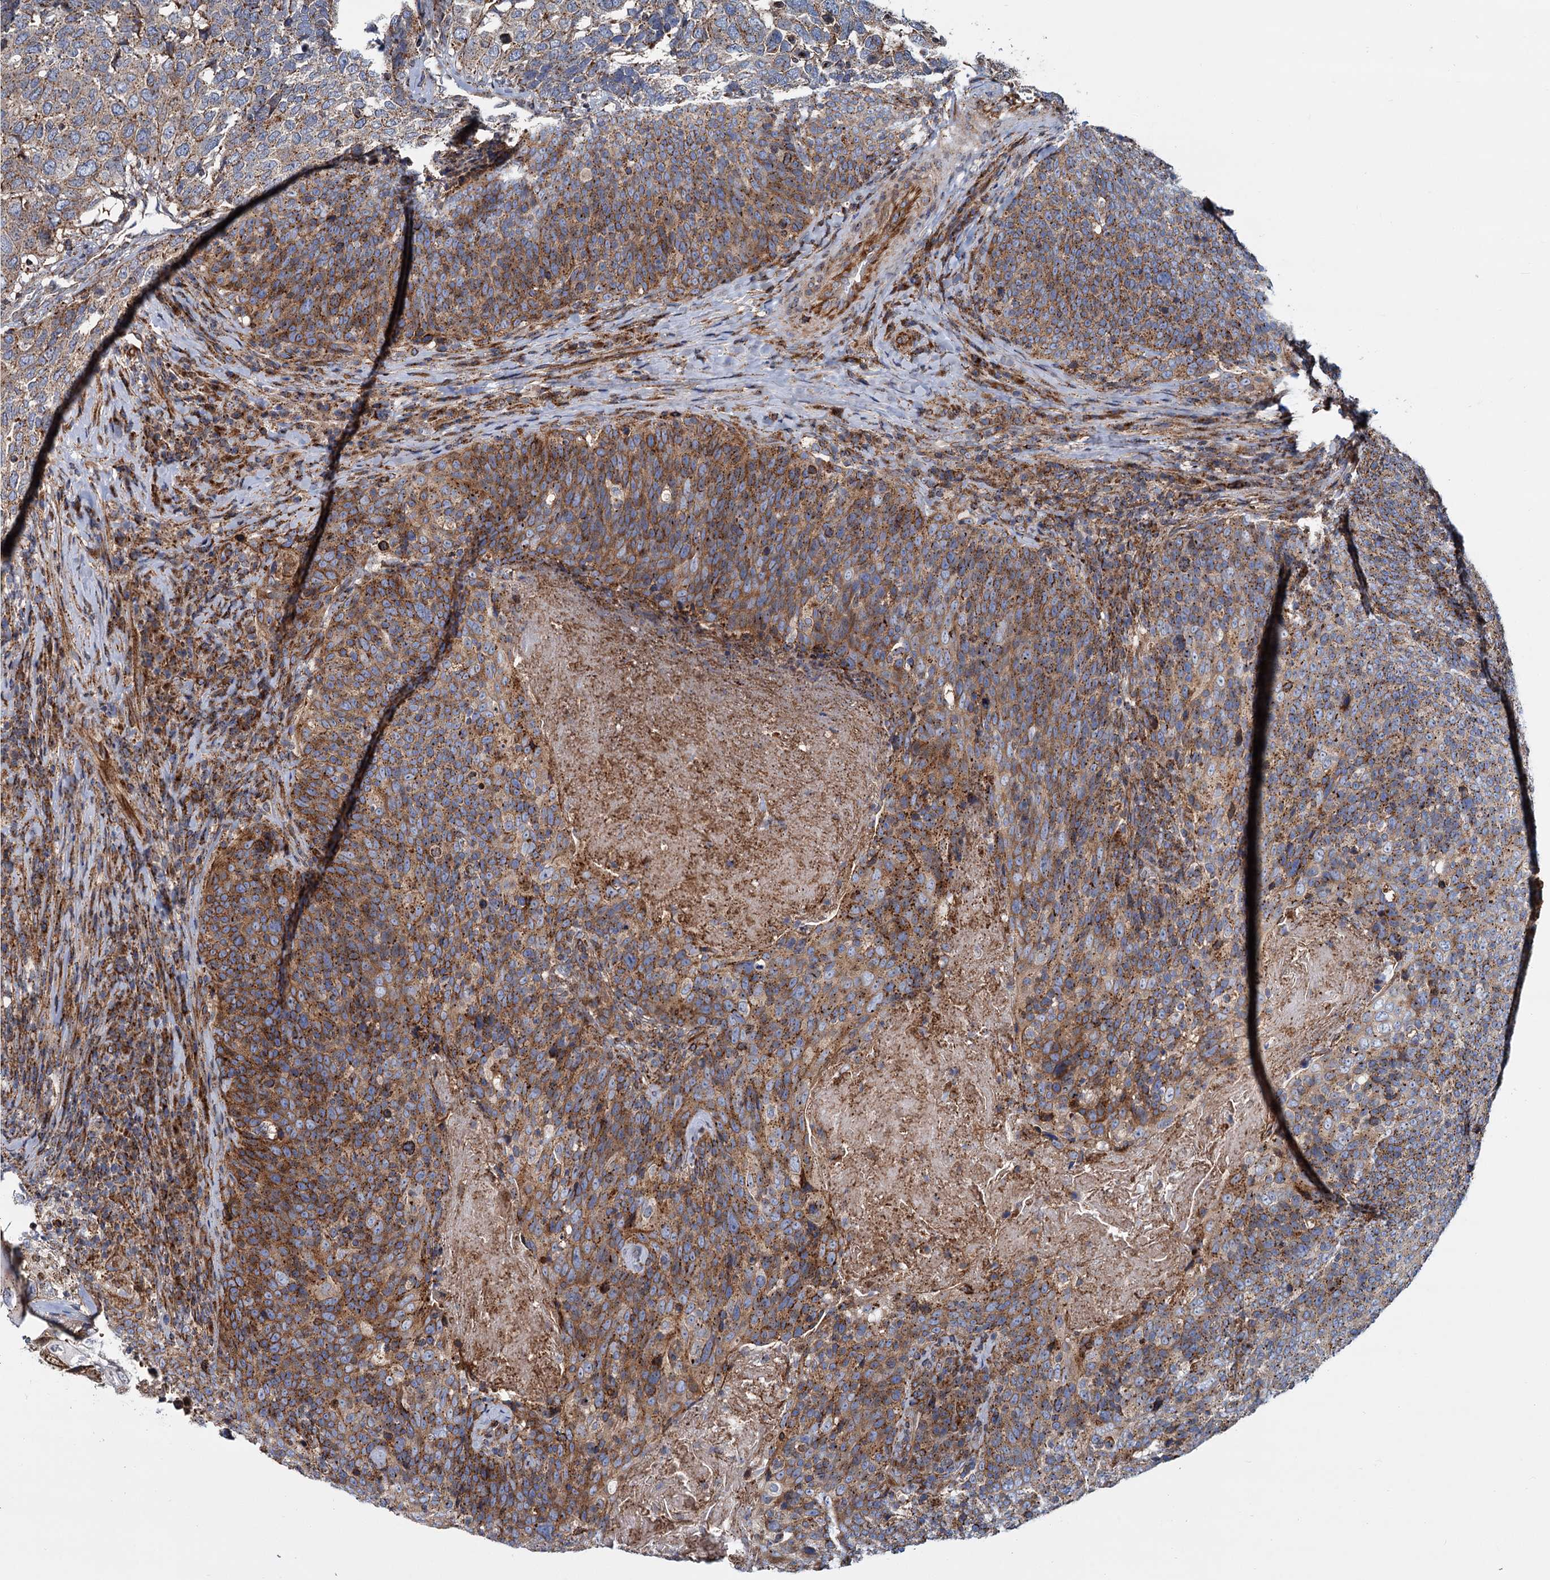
{"staining": {"intensity": "moderate", "quantity": ">75%", "location": "cytoplasmic/membranous"}, "tissue": "head and neck cancer", "cell_type": "Tumor cells", "image_type": "cancer", "snomed": [{"axis": "morphology", "description": "Squamous cell carcinoma, NOS"}, {"axis": "morphology", "description": "Squamous cell carcinoma, metastatic, NOS"}, {"axis": "topography", "description": "Lymph node"}, {"axis": "topography", "description": "Head-Neck"}], "caption": "A micrograph of human head and neck cancer stained for a protein exhibits moderate cytoplasmic/membranous brown staining in tumor cells.", "gene": "PSEN1", "patient": {"sex": "male", "age": 62}}